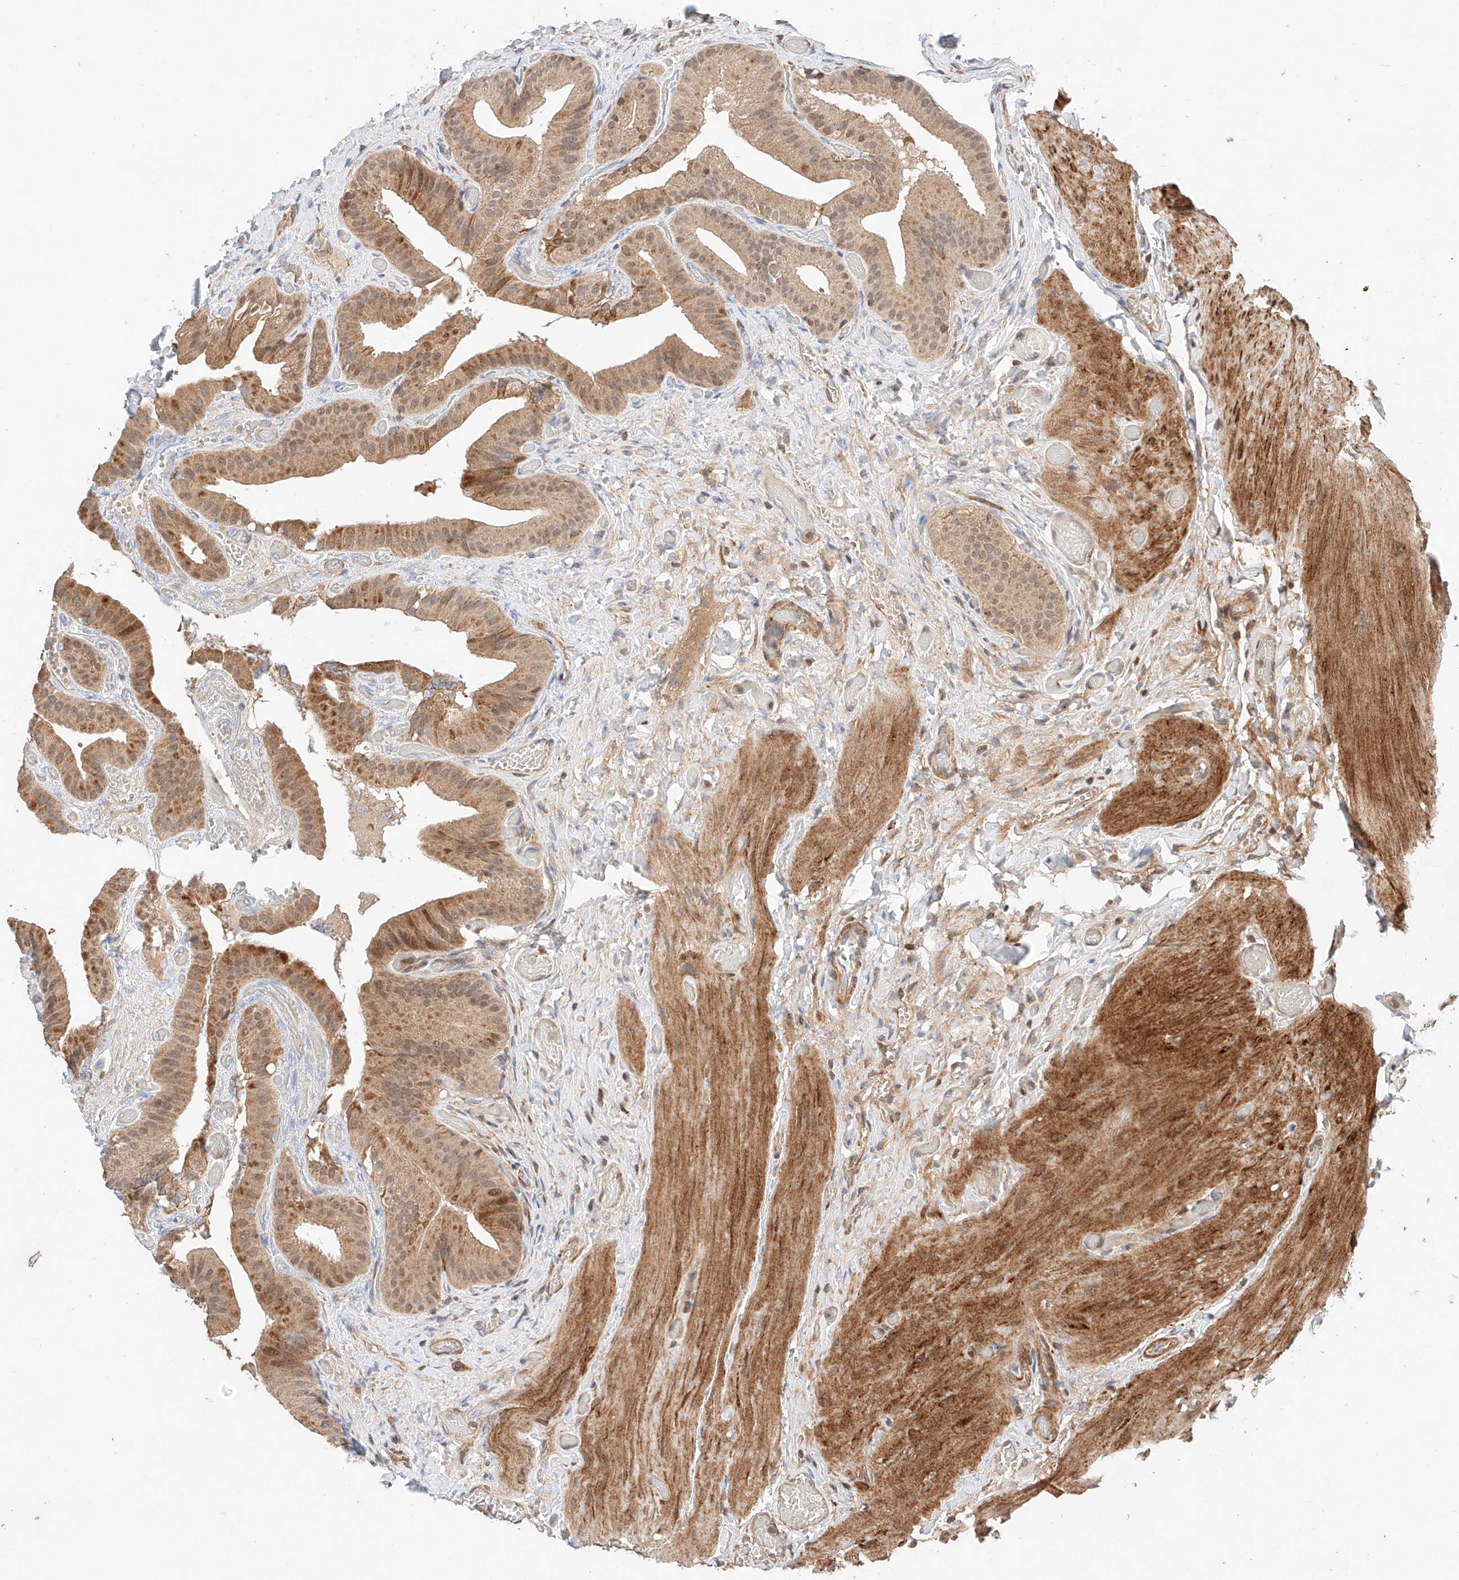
{"staining": {"intensity": "moderate", "quantity": ">75%", "location": "cytoplasmic/membranous"}, "tissue": "gallbladder", "cell_type": "Glandular cells", "image_type": "normal", "snomed": [{"axis": "morphology", "description": "Normal tissue, NOS"}, {"axis": "topography", "description": "Gallbladder"}], "caption": "Glandular cells show medium levels of moderate cytoplasmic/membranous staining in about >75% of cells in normal gallbladder.", "gene": "RAB23", "patient": {"sex": "female", "age": 64}}